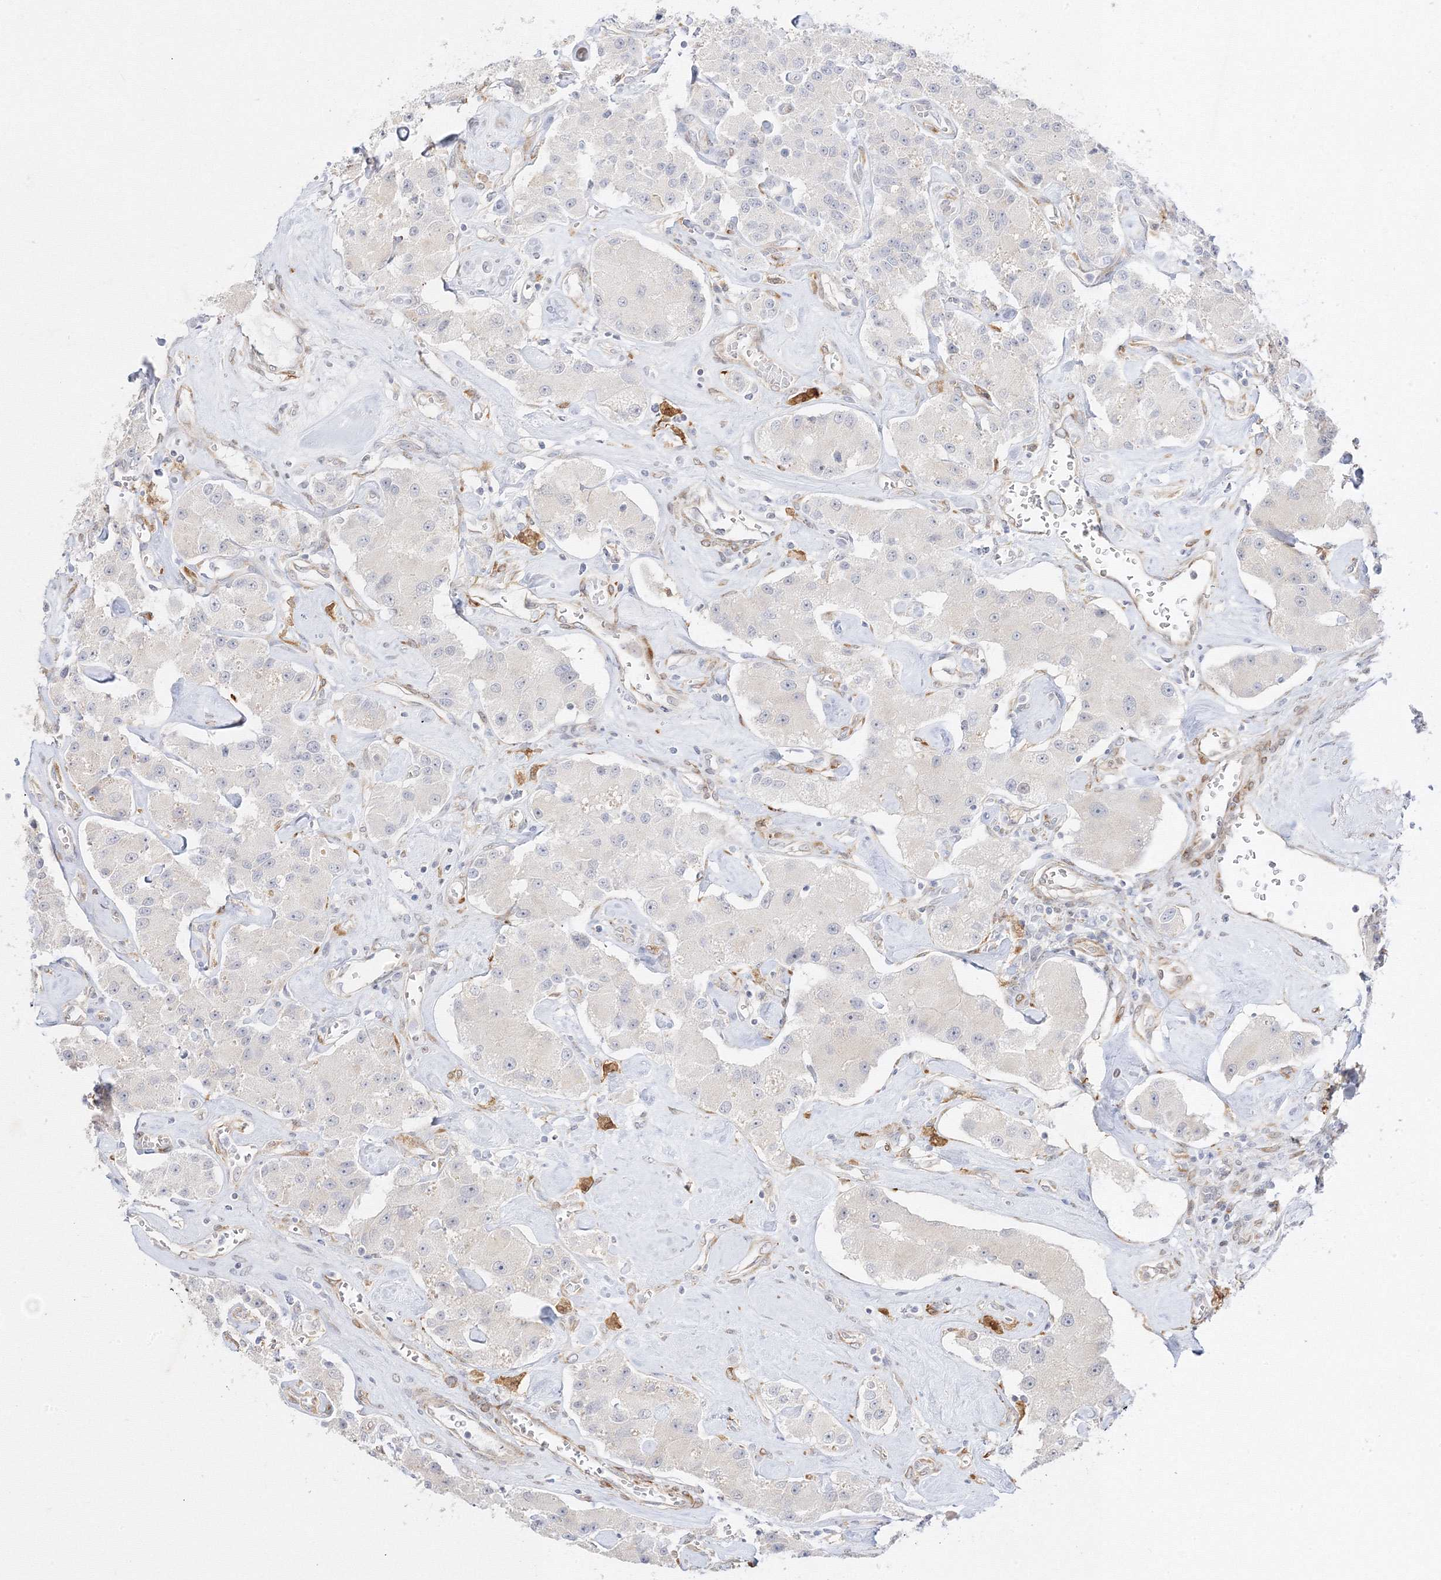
{"staining": {"intensity": "negative", "quantity": "none", "location": "none"}, "tissue": "carcinoid", "cell_type": "Tumor cells", "image_type": "cancer", "snomed": [{"axis": "morphology", "description": "Carcinoid, malignant, NOS"}, {"axis": "topography", "description": "Pancreas"}], "caption": "Malignant carcinoid was stained to show a protein in brown. There is no significant expression in tumor cells.", "gene": "C2CD2", "patient": {"sex": "male", "age": 41}}